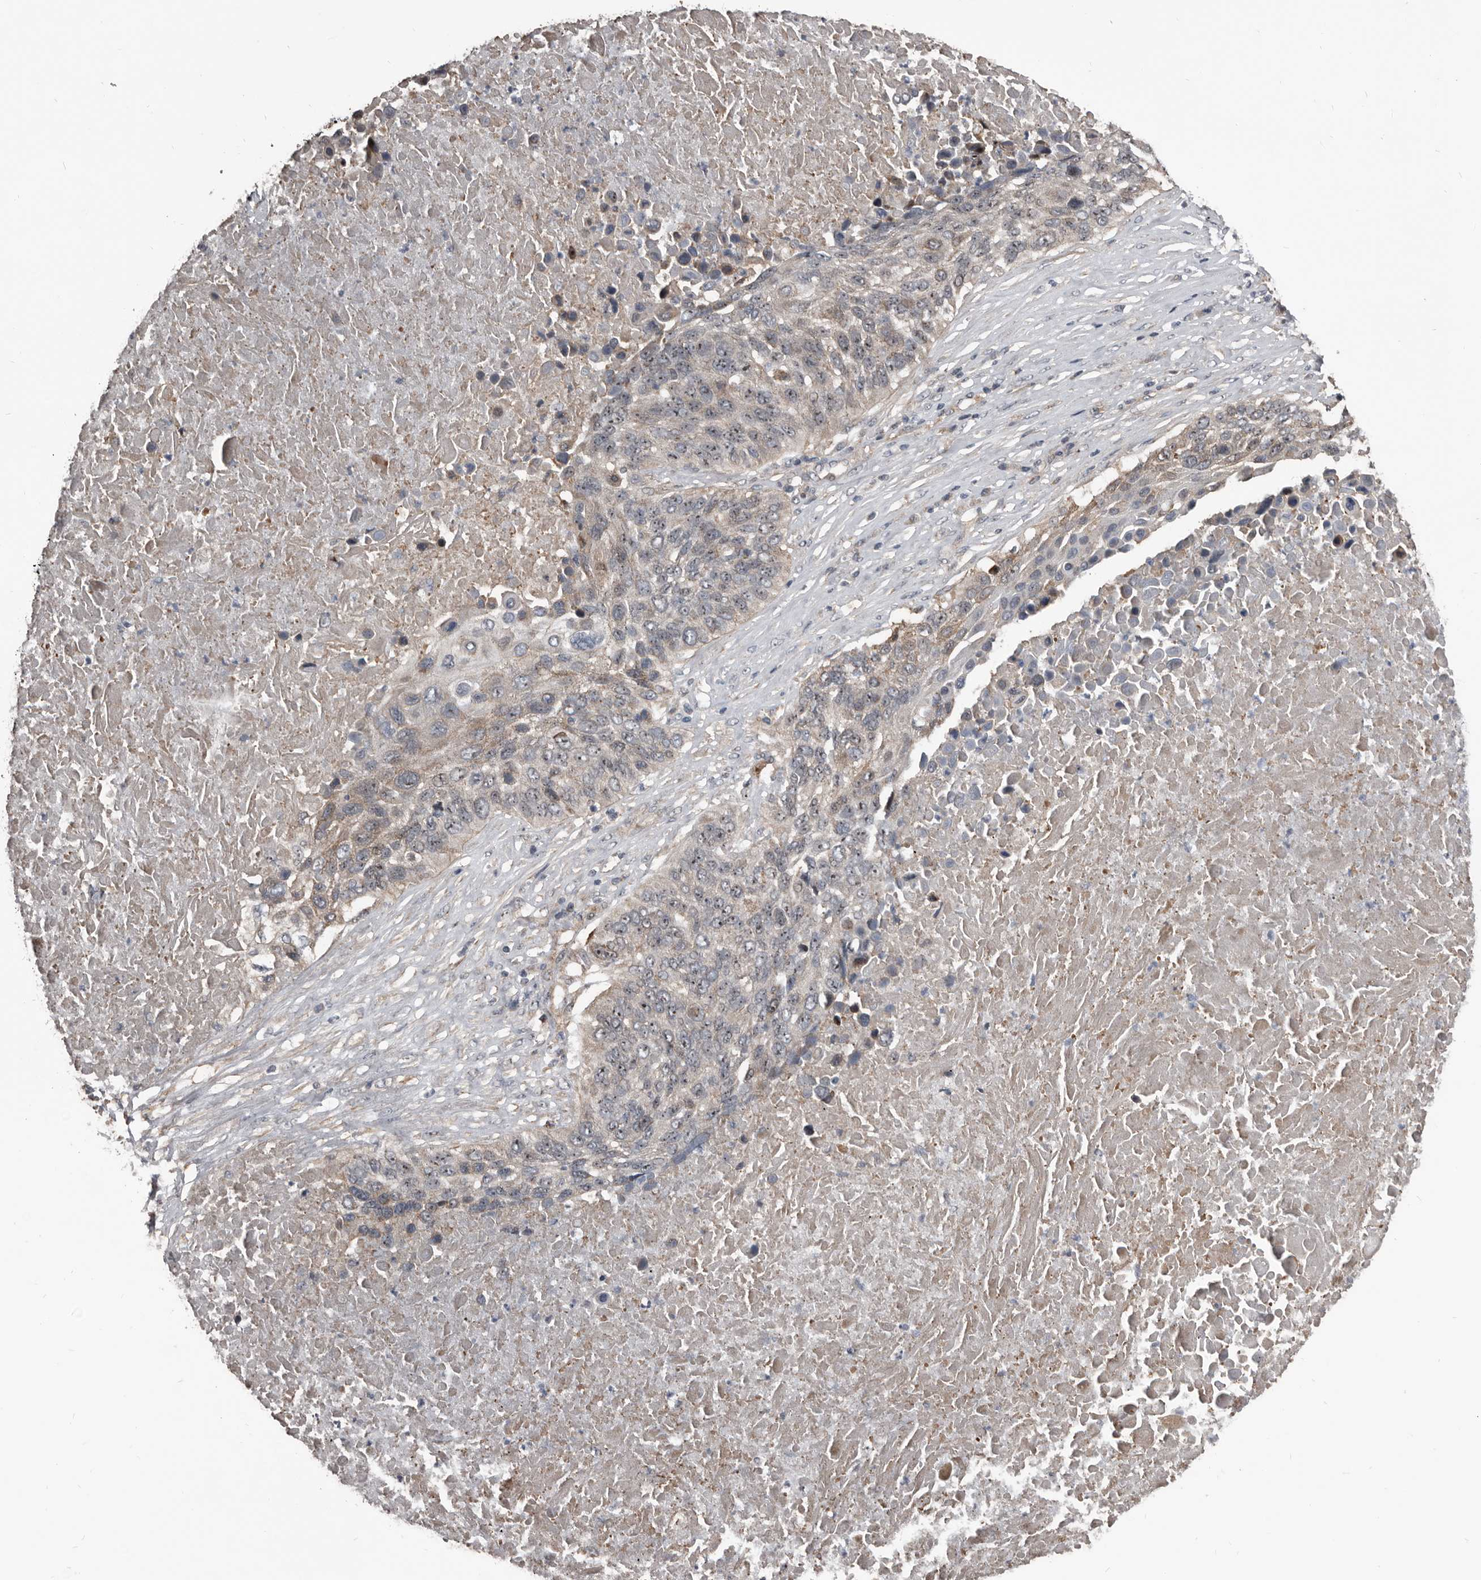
{"staining": {"intensity": "weak", "quantity": "25%-75%", "location": "nuclear"}, "tissue": "lung cancer", "cell_type": "Tumor cells", "image_type": "cancer", "snomed": [{"axis": "morphology", "description": "Squamous cell carcinoma, NOS"}, {"axis": "topography", "description": "Lung"}], "caption": "A brown stain highlights weak nuclear staining of a protein in squamous cell carcinoma (lung) tumor cells.", "gene": "DHPS", "patient": {"sex": "male", "age": 66}}